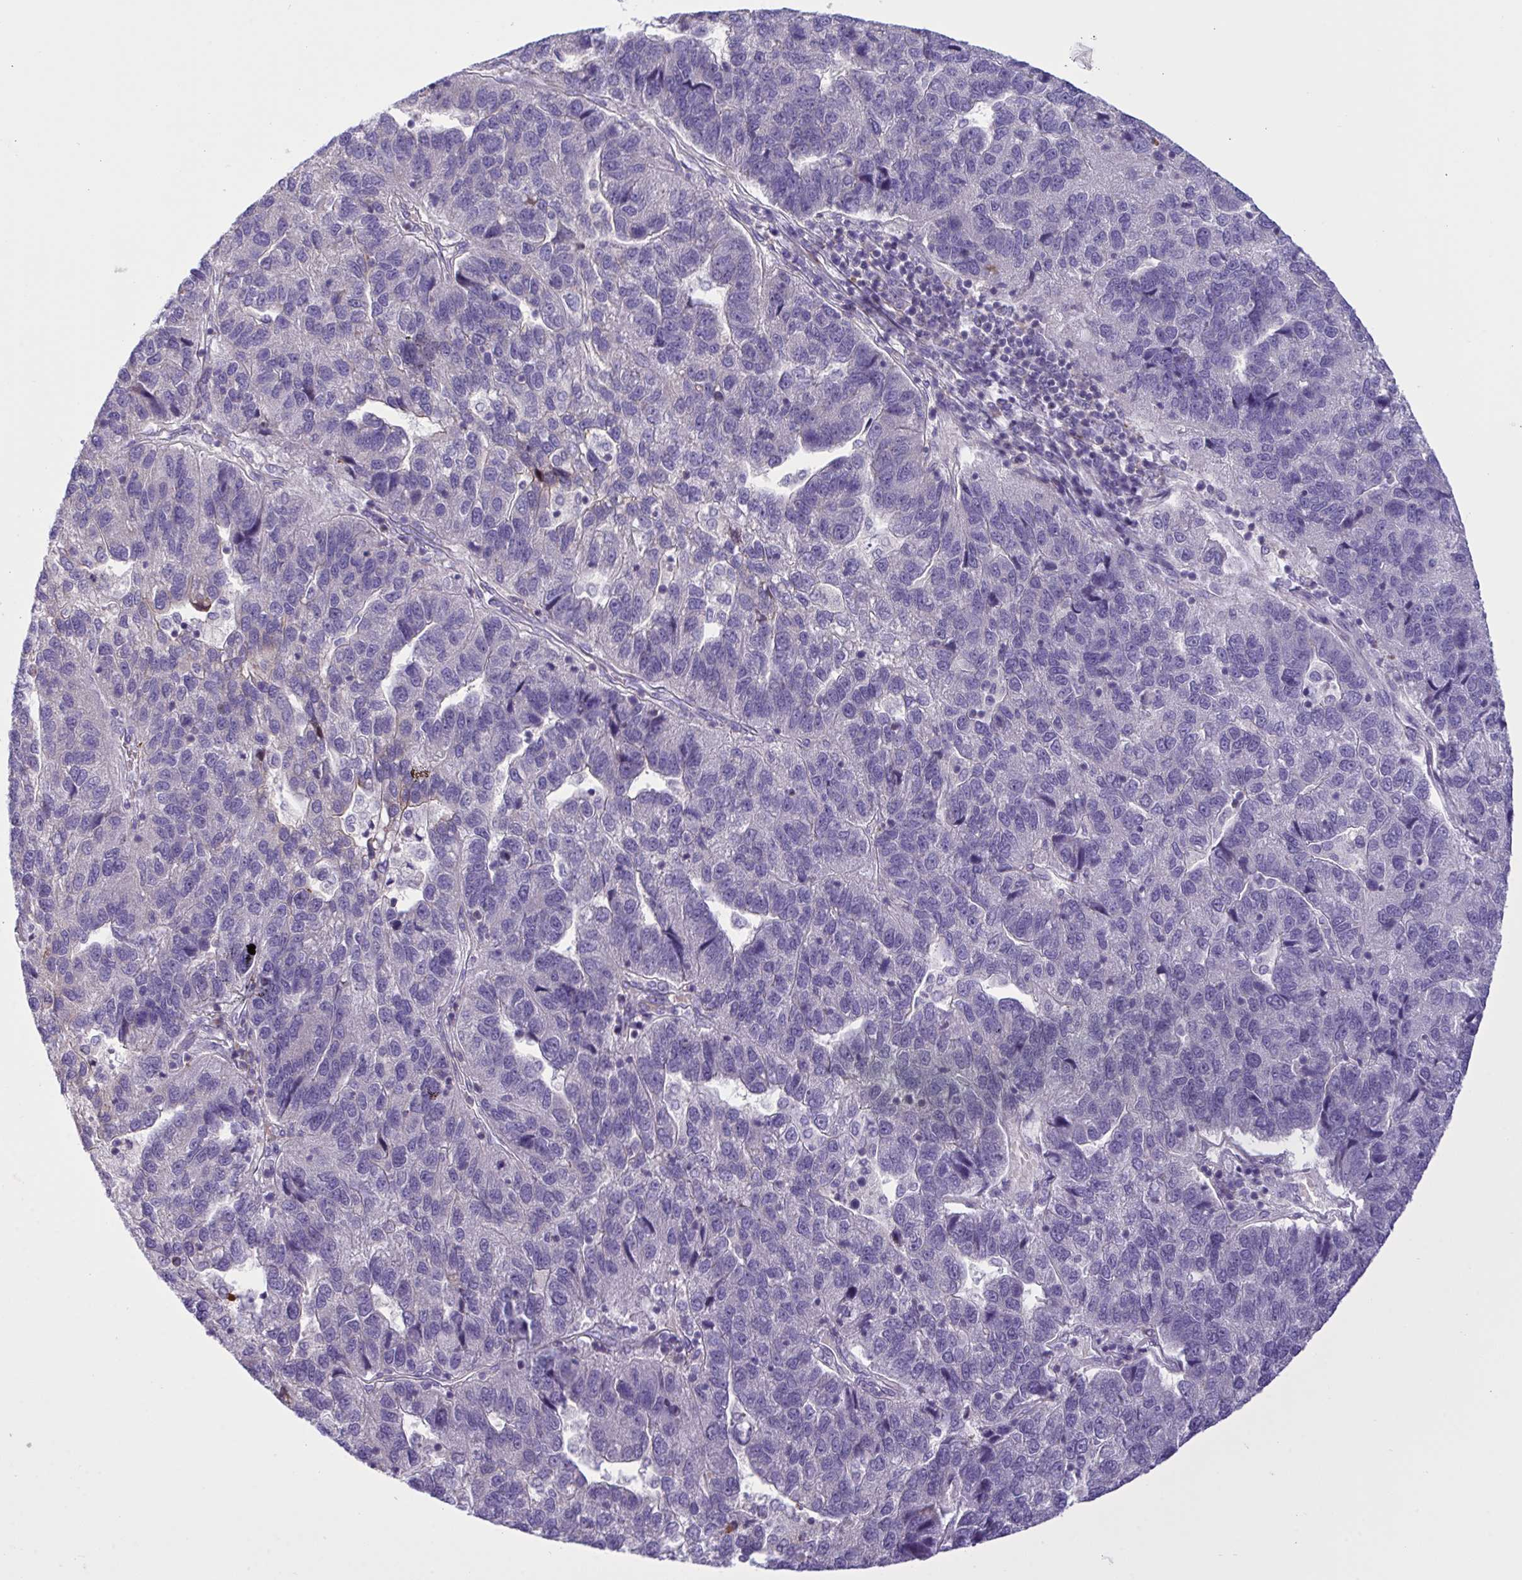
{"staining": {"intensity": "negative", "quantity": "none", "location": "none"}, "tissue": "pancreatic cancer", "cell_type": "Tumor cells", "image_type": "cancer", "snomed": [{"axis": "morphology", "description": "Adenocarcinoma, NOS"}, {"axis": "topography", "description": "Pancreas"}], "caption": "An immunohistochemistry micrograph of pancreatic adenocarcinoma is shown. There is no staining in tumor cells of pancreatic adenocarcinoma.", "gene": "WDR97", "patient": {"sex": "female", "age": 61}}